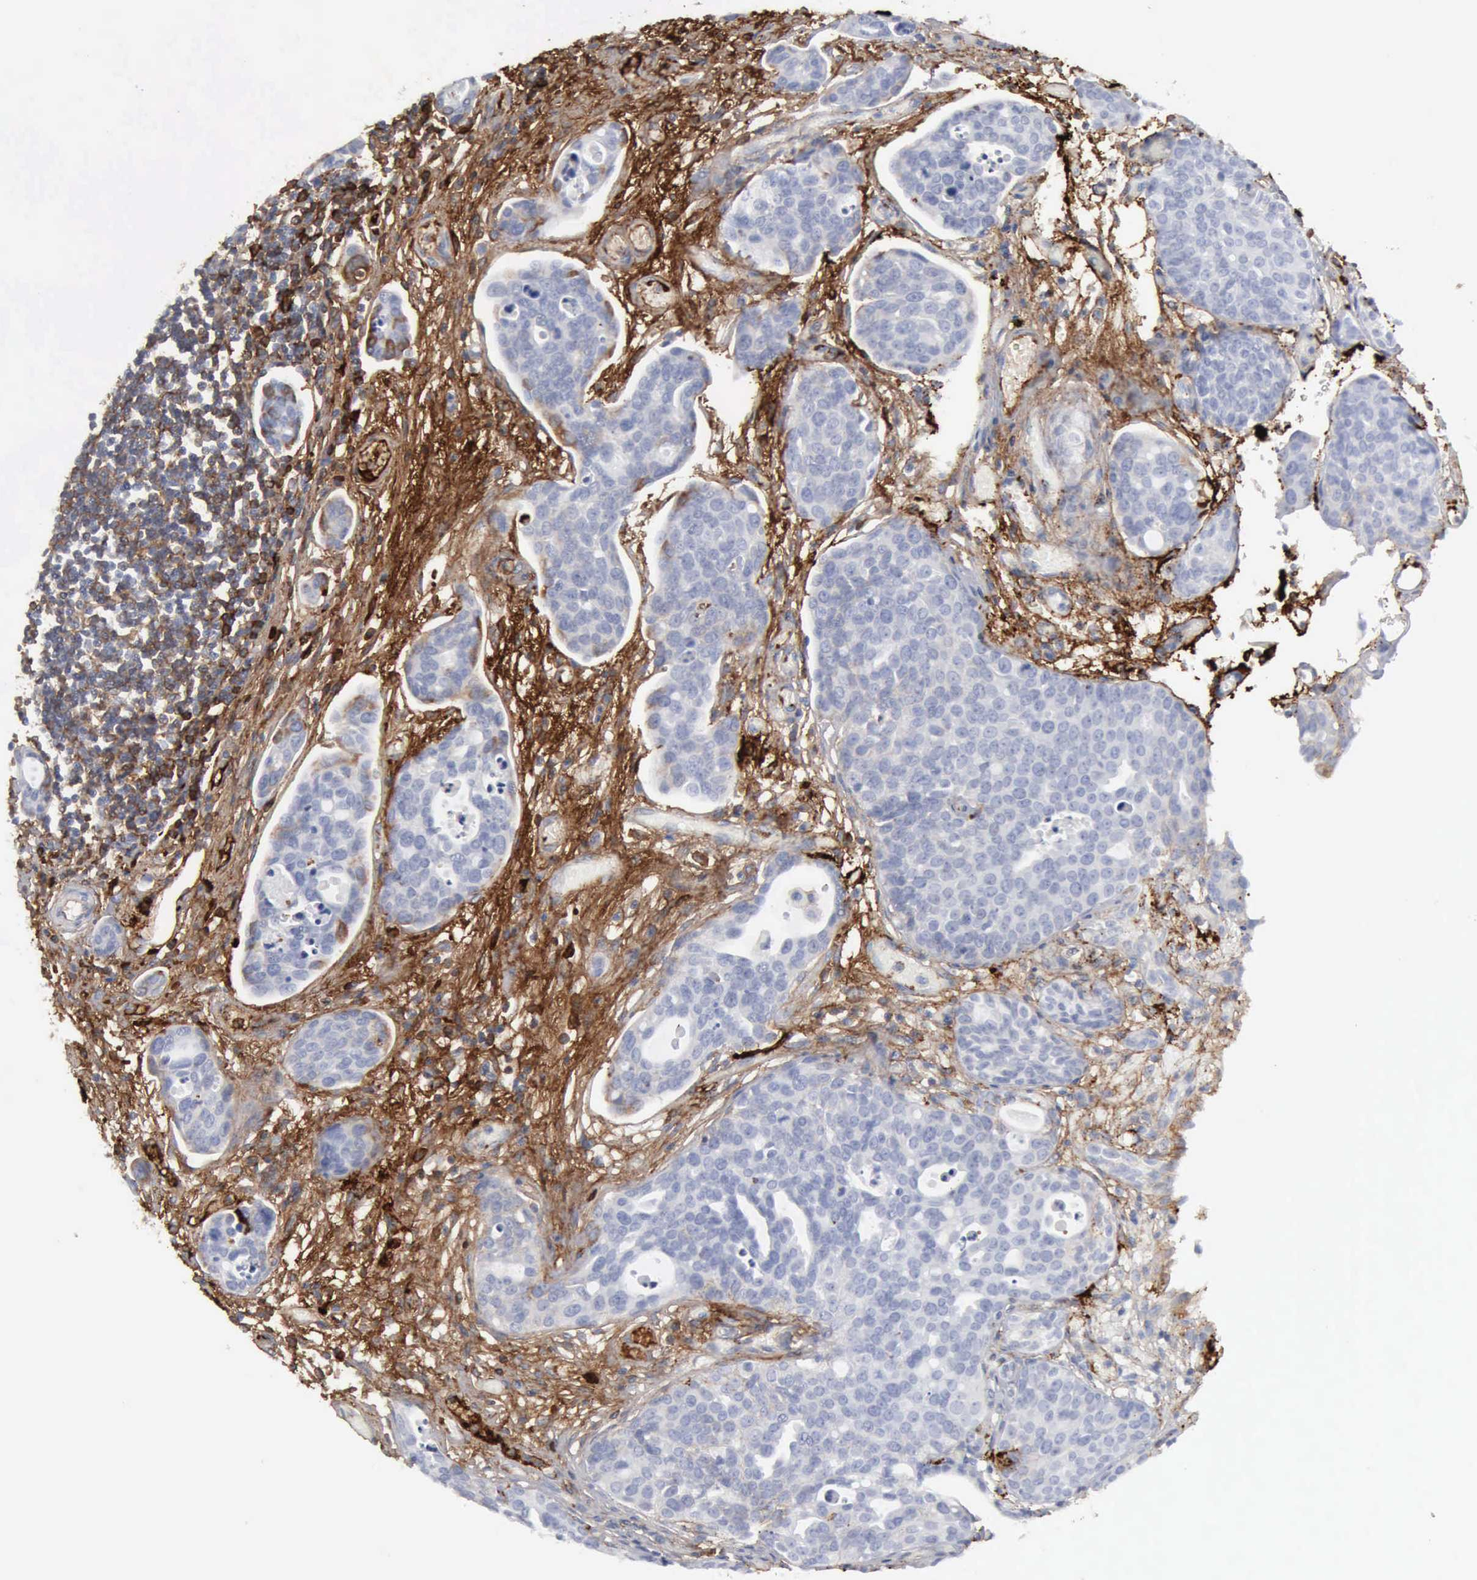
{"staining": {"intensity": "negative", "quantity": "none", "location": "none"}, "tissue": "urothelial cancer", "cell_type": "Tumor cells", "image_type": "cancer", "snomed": [{"axis": "morphology", "description": "Urothelial carcinoma, High grade"}, {"axis": "topography", "description": "Urinary bladder"}], "caption": "There is no significant staining in tumor cells of urothelial carcinoma (high-grade).", "gene": "C4BPA", "patient": {"sex": "male", "age": 78}}